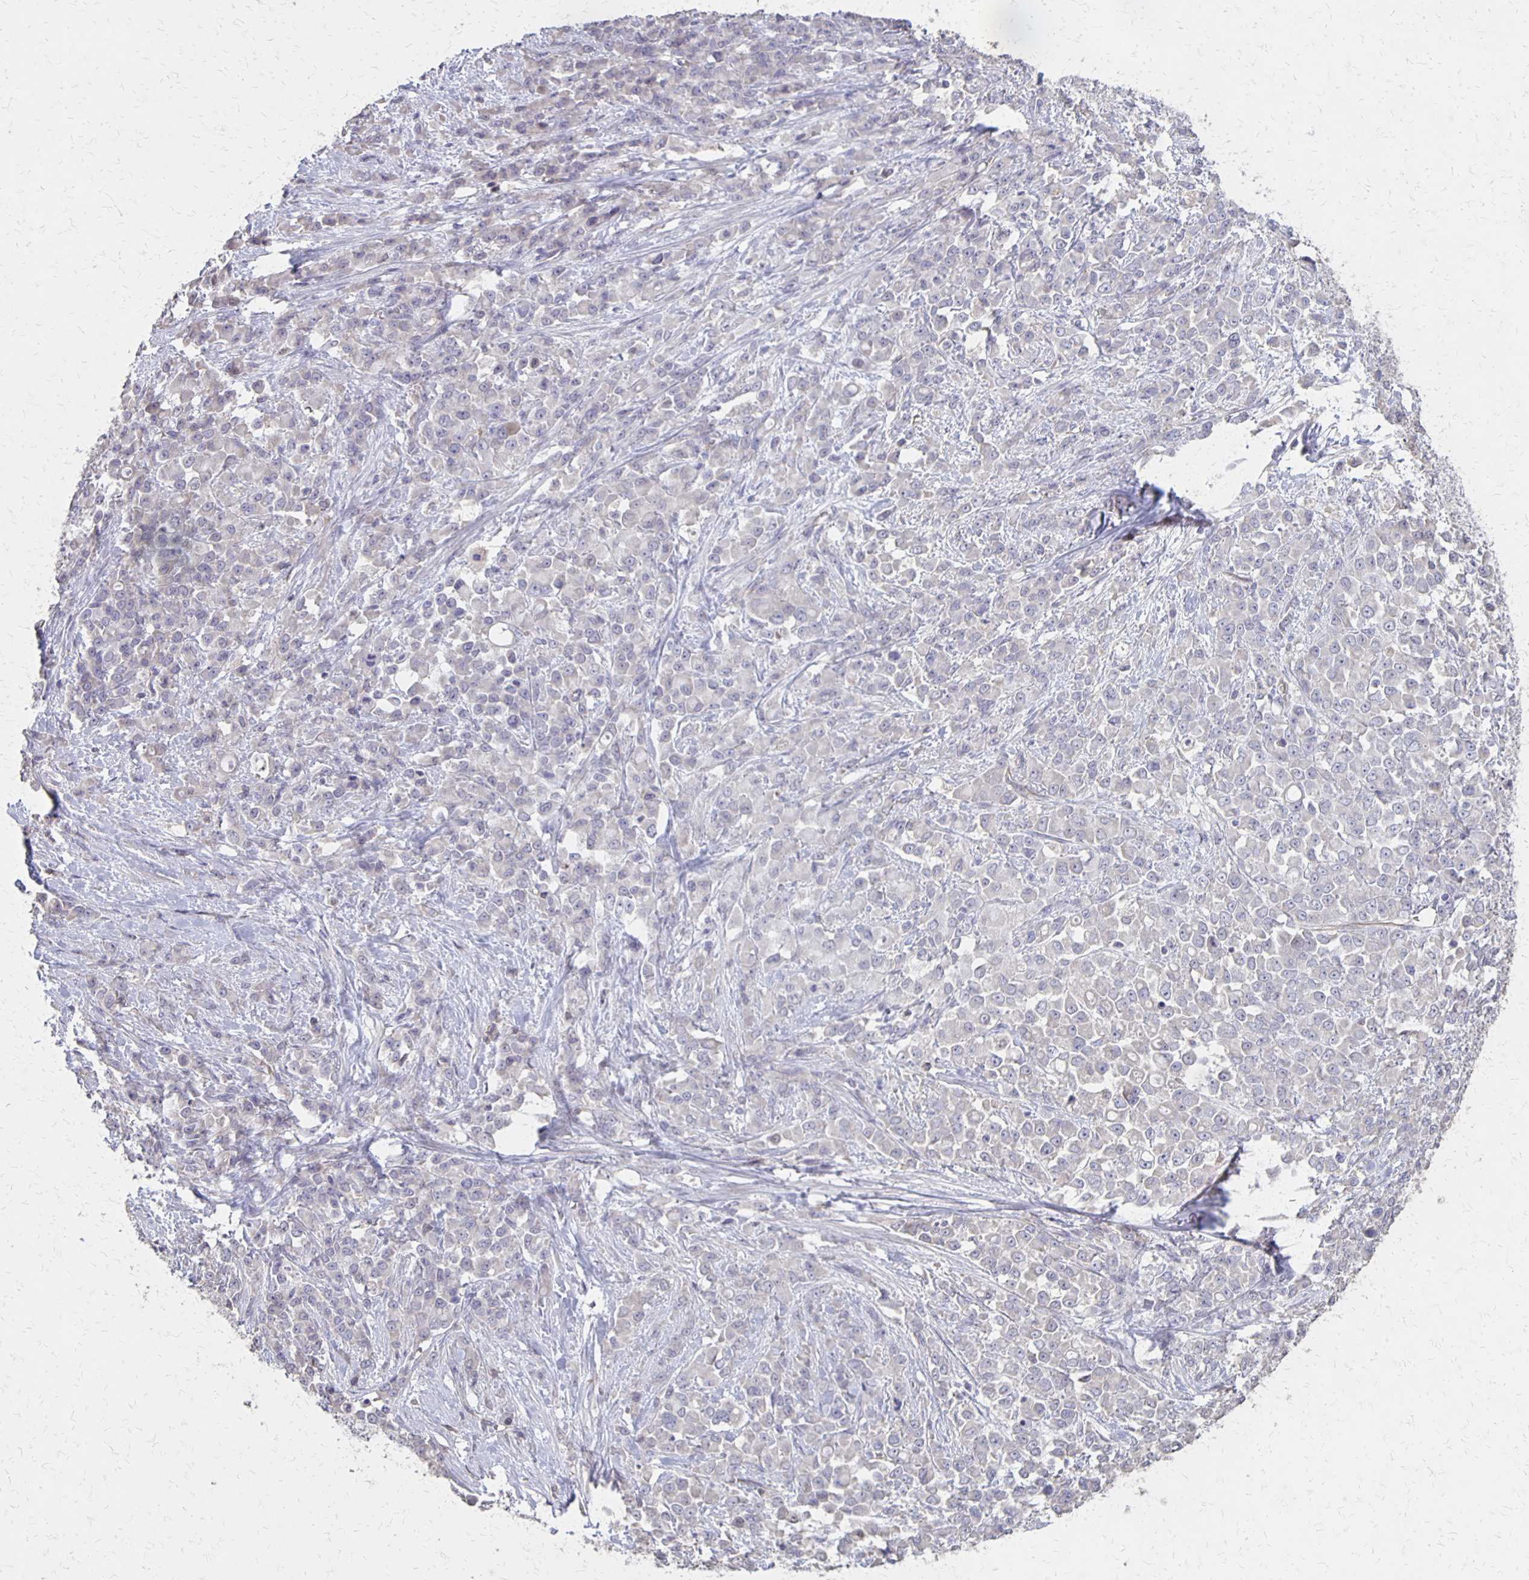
{"staining": {"intensity": "negative", "quantity": "none", "location": "none"}, "tissue": "stomach cancer", "cell_type": "Tumor cells", "image_type": "cancer", "snomed": [{"axis": "morphology", "description": "Adenocarcinoma, NOS"}, {"axis": "topography", "description": "Stomach"}], "caption": "The immunohistochemistry (IHC) image has no significant expression in tumor cells of stomach cancer tissue.", "gene": "NOG", "patient": {"sex": "female", "age": 76}}